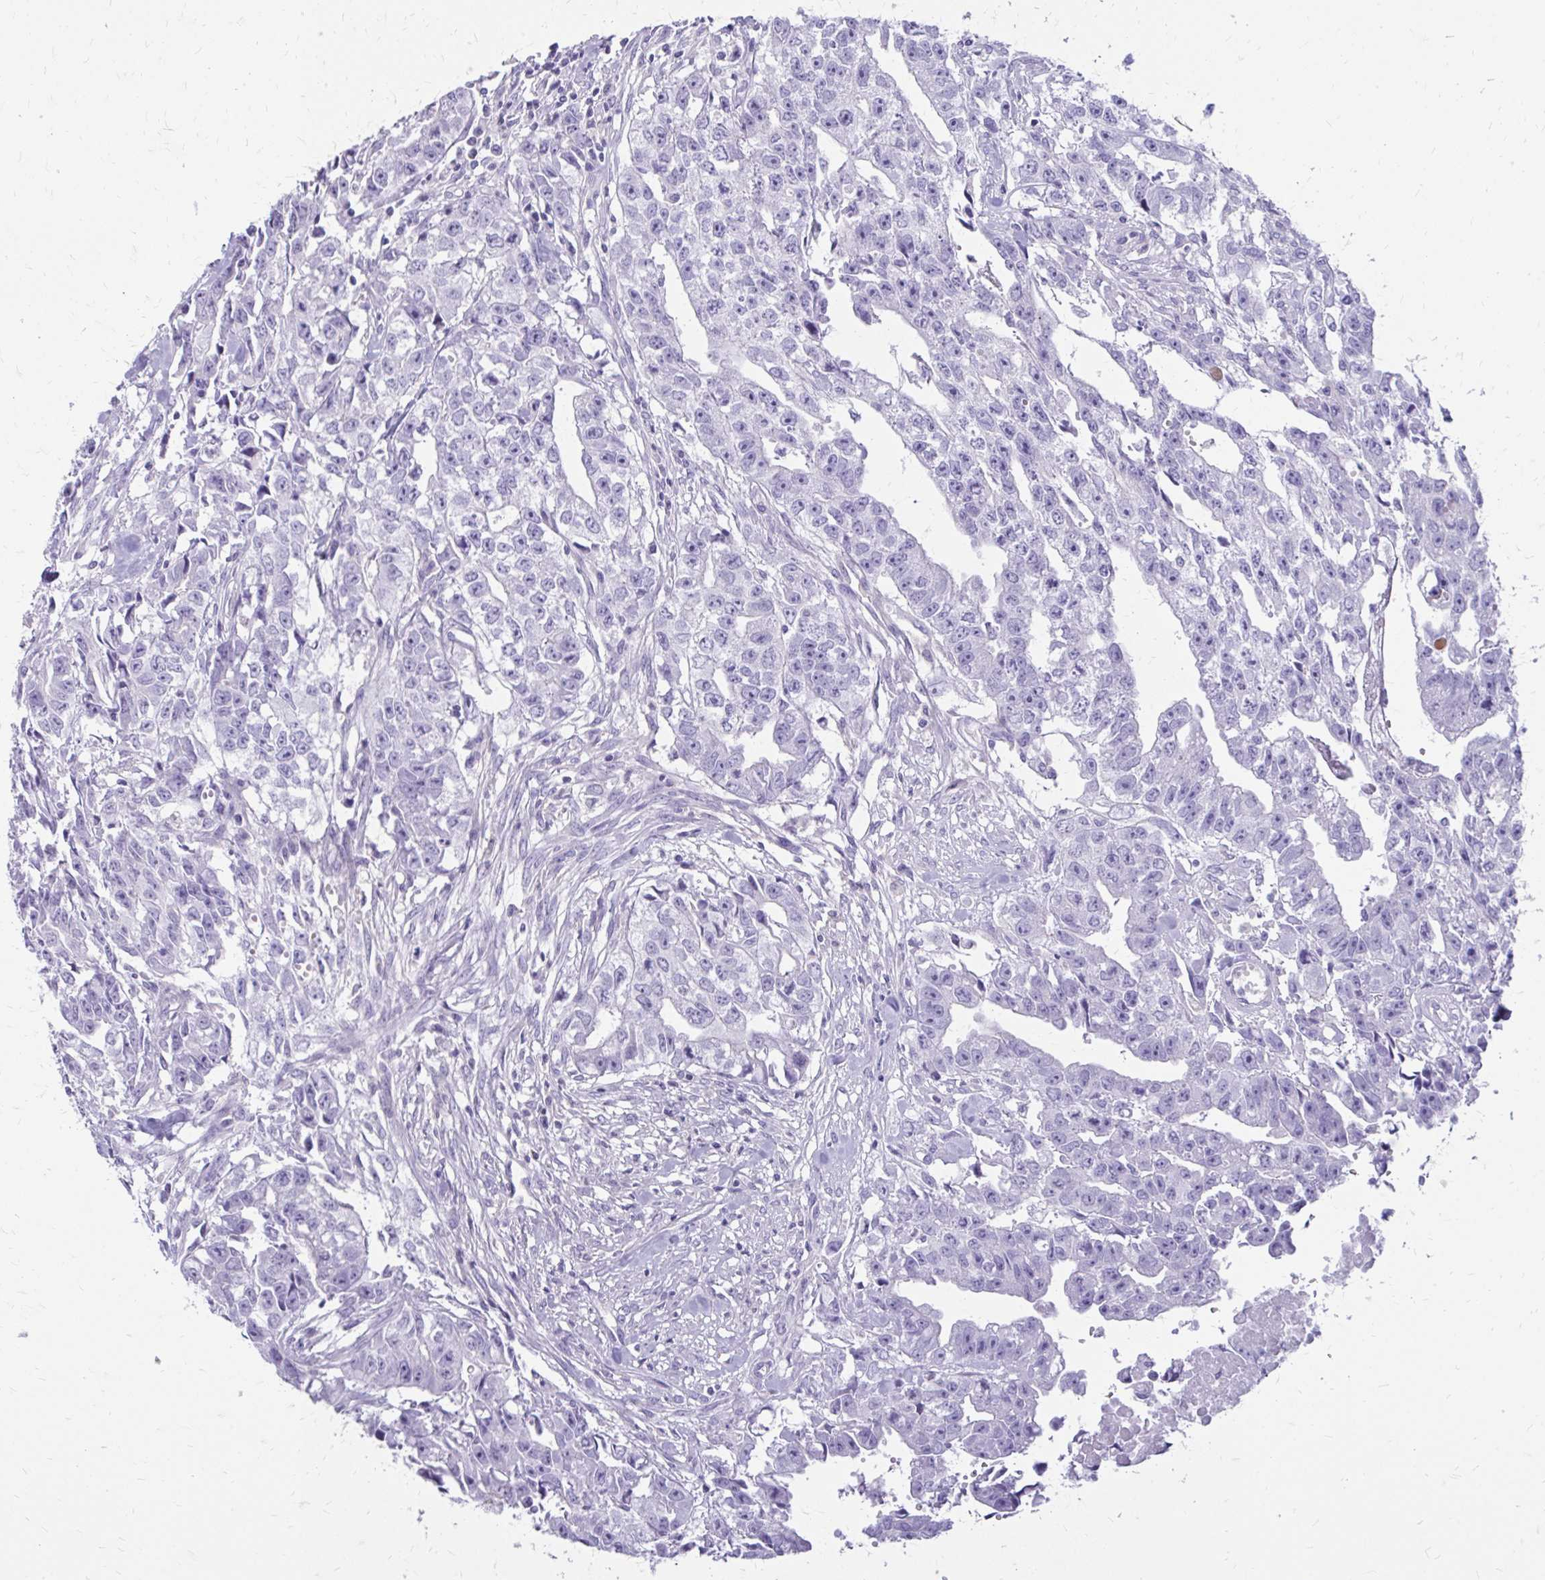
{"staining": {"intensity": "negative", "quantity": "none", "location": "none"}, "tissue": "testis cancer", "cell_type": "Tumor cells", "image_type": "cancer", "snomed": [{"axis": "morphology", "description": "Carcinoma, Embryonal, NOS"}, {"axis": "morphology", "description": "Teratoma, malignant, NOS"}, {"axis": "topography", "description": "Testis"}], "caption": "High power microscopy image of an immunohistochemistry (IHC) photomicrograph of testis cancer, revealing no significant staining in tumor cells.", "gene": "SIGLEC11", "patient": {"sex": "male", "age": 24}}